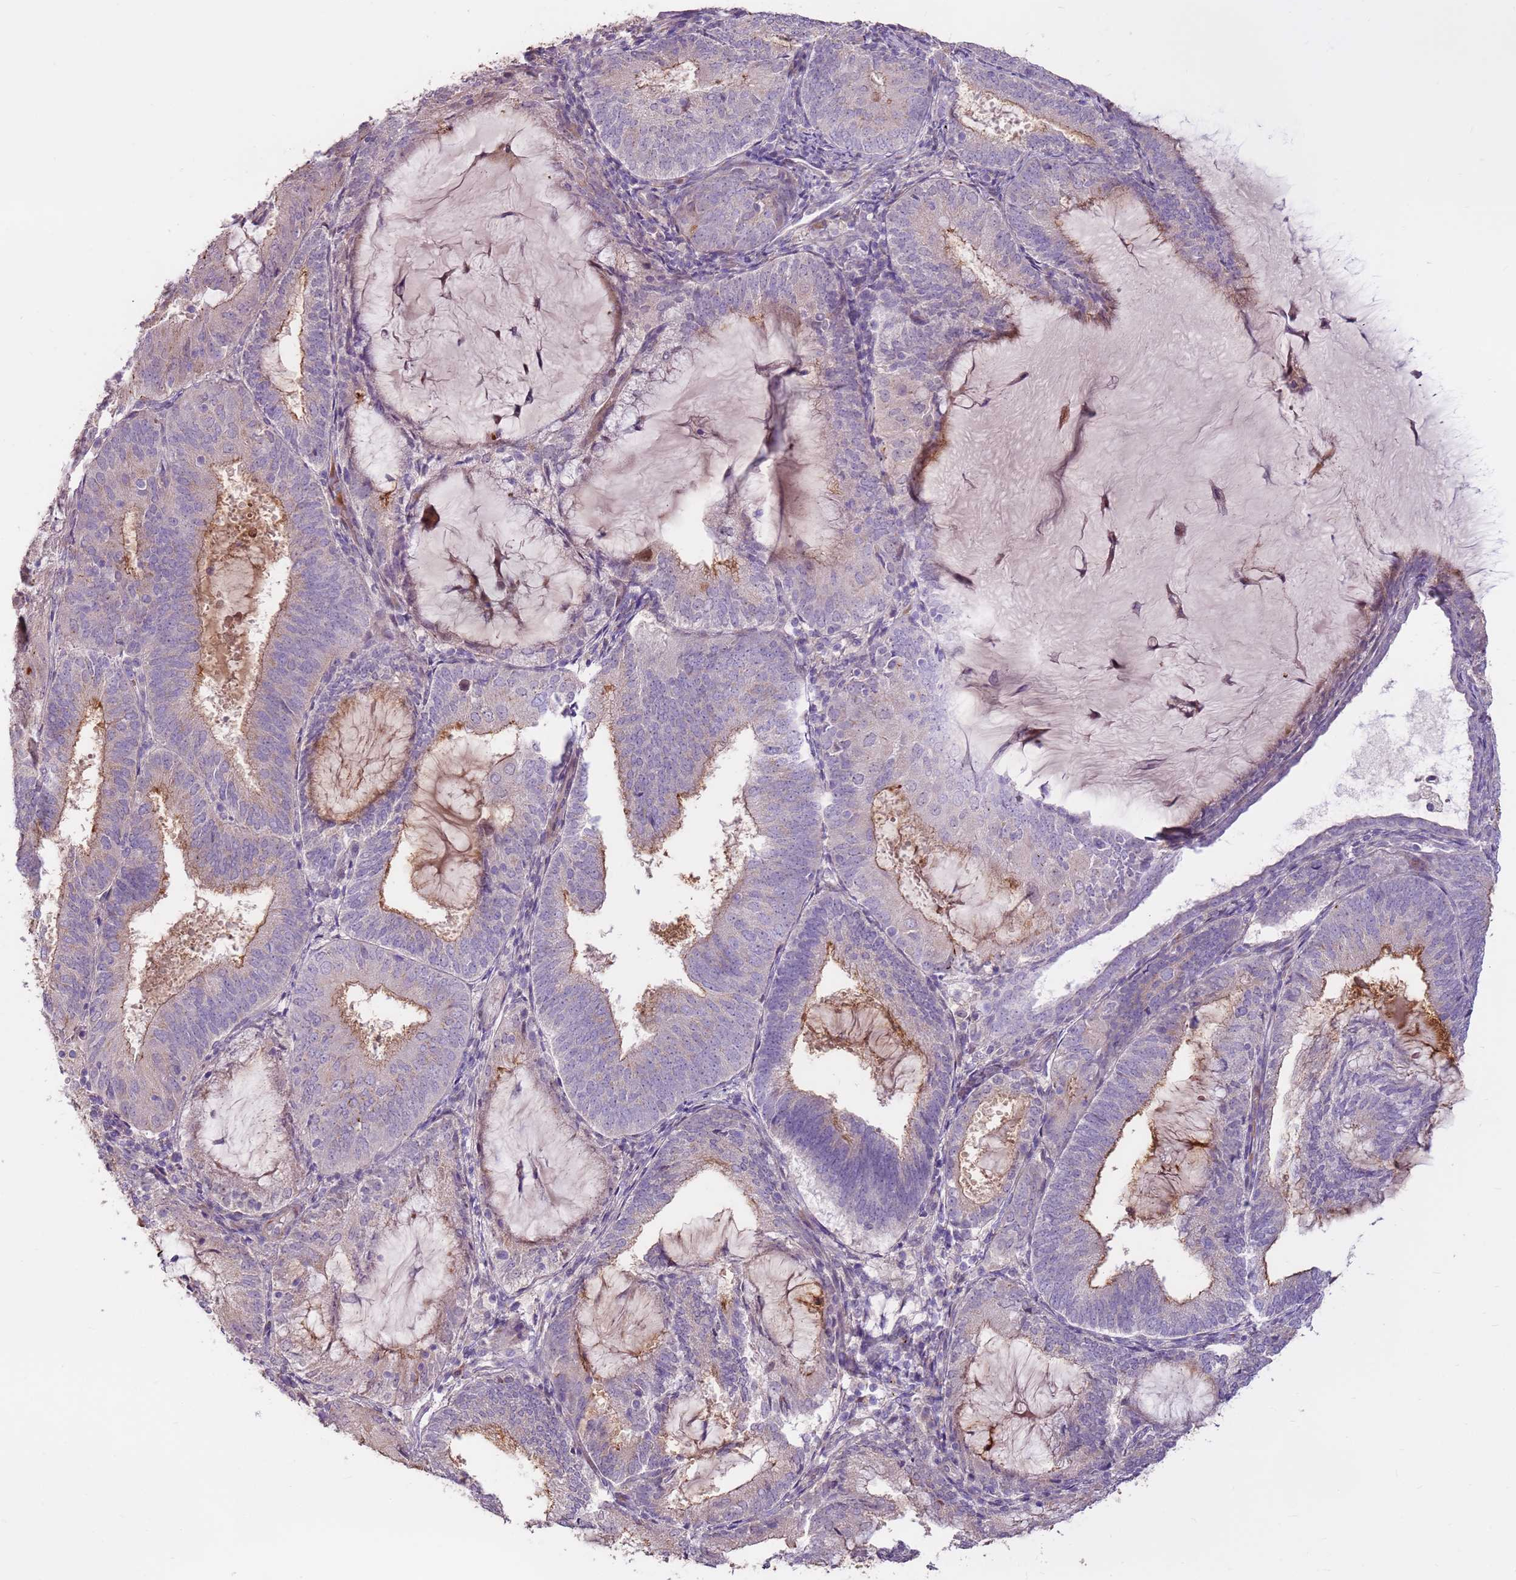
{"staining": {"intensity": "weak", "quantity": "25%-75%", "location": "cytoplasmic/membranous"}, "tissue": "endometrial cancer", "cell_type": "Tumor cells", "image_type": "cancer", "snomed": [{"axis": "morphology", "description": "Adenocarcinoma, NOS"}, {"axis": "topography", "description": "Endometrium"}], "caption": "Immunohistochemical staining of human adenocarcinoma (endometrial) shows low levels of weak cytoplasmic/membranous protein staining in approximately 25%-75% of tumor cells. (DAB (3,3'-diaminobenzidine) IHC, brown staining for protein, blue staining for nuclei).", "gene": "LGI4", "patient": {"sex": "female", "age": 81}}